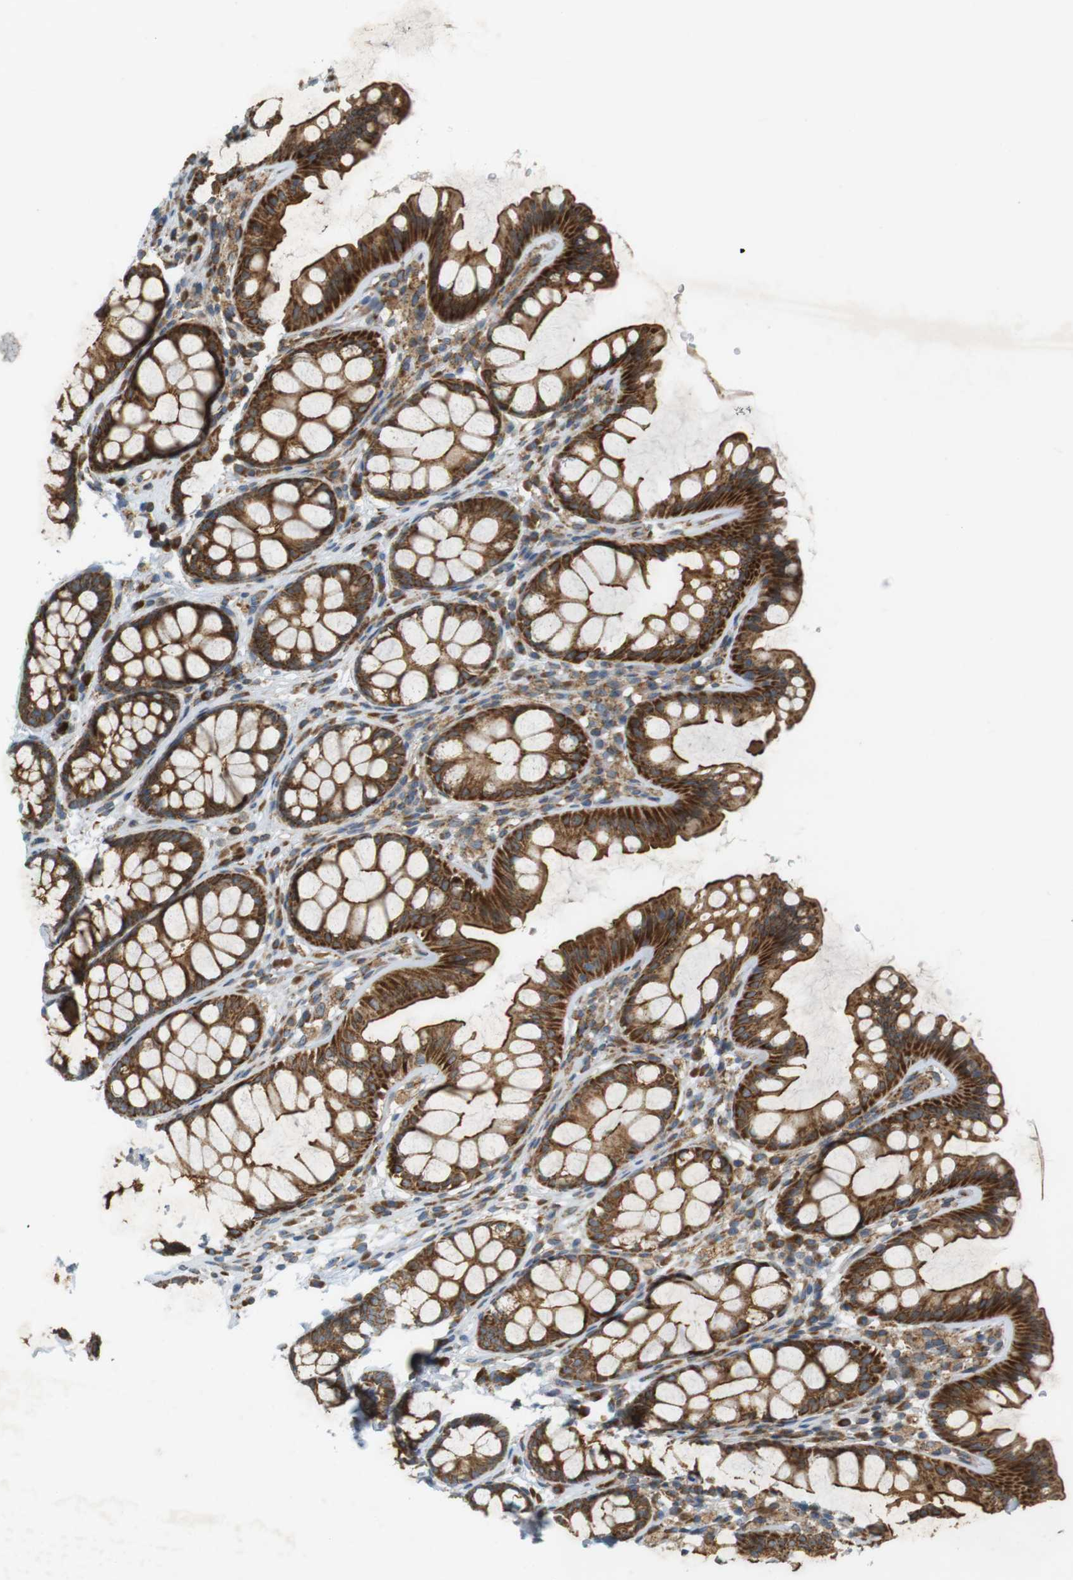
{"staining": {"intensity": "moderate", "quantity": "25%-75%", "location": "cytoplasmic/membranous"}, "tissue": "colon", "cell_type": "Endothelial cells", "image_type": "normal", "snomed": [{"axis": "morphology", "description": "Normal tissue, NOS"}, {"axis": "topography", "description": "Colon"}], "caption": "This micrograph exhibits immunohistochemistry (IHC) staining of benign colon, with medium moderate cytoplasmic/membranous staining in about 25%-75% of endothelial cells.", "gene": "SLC41A1", "patient": {"sex": "female", "age": 55}}